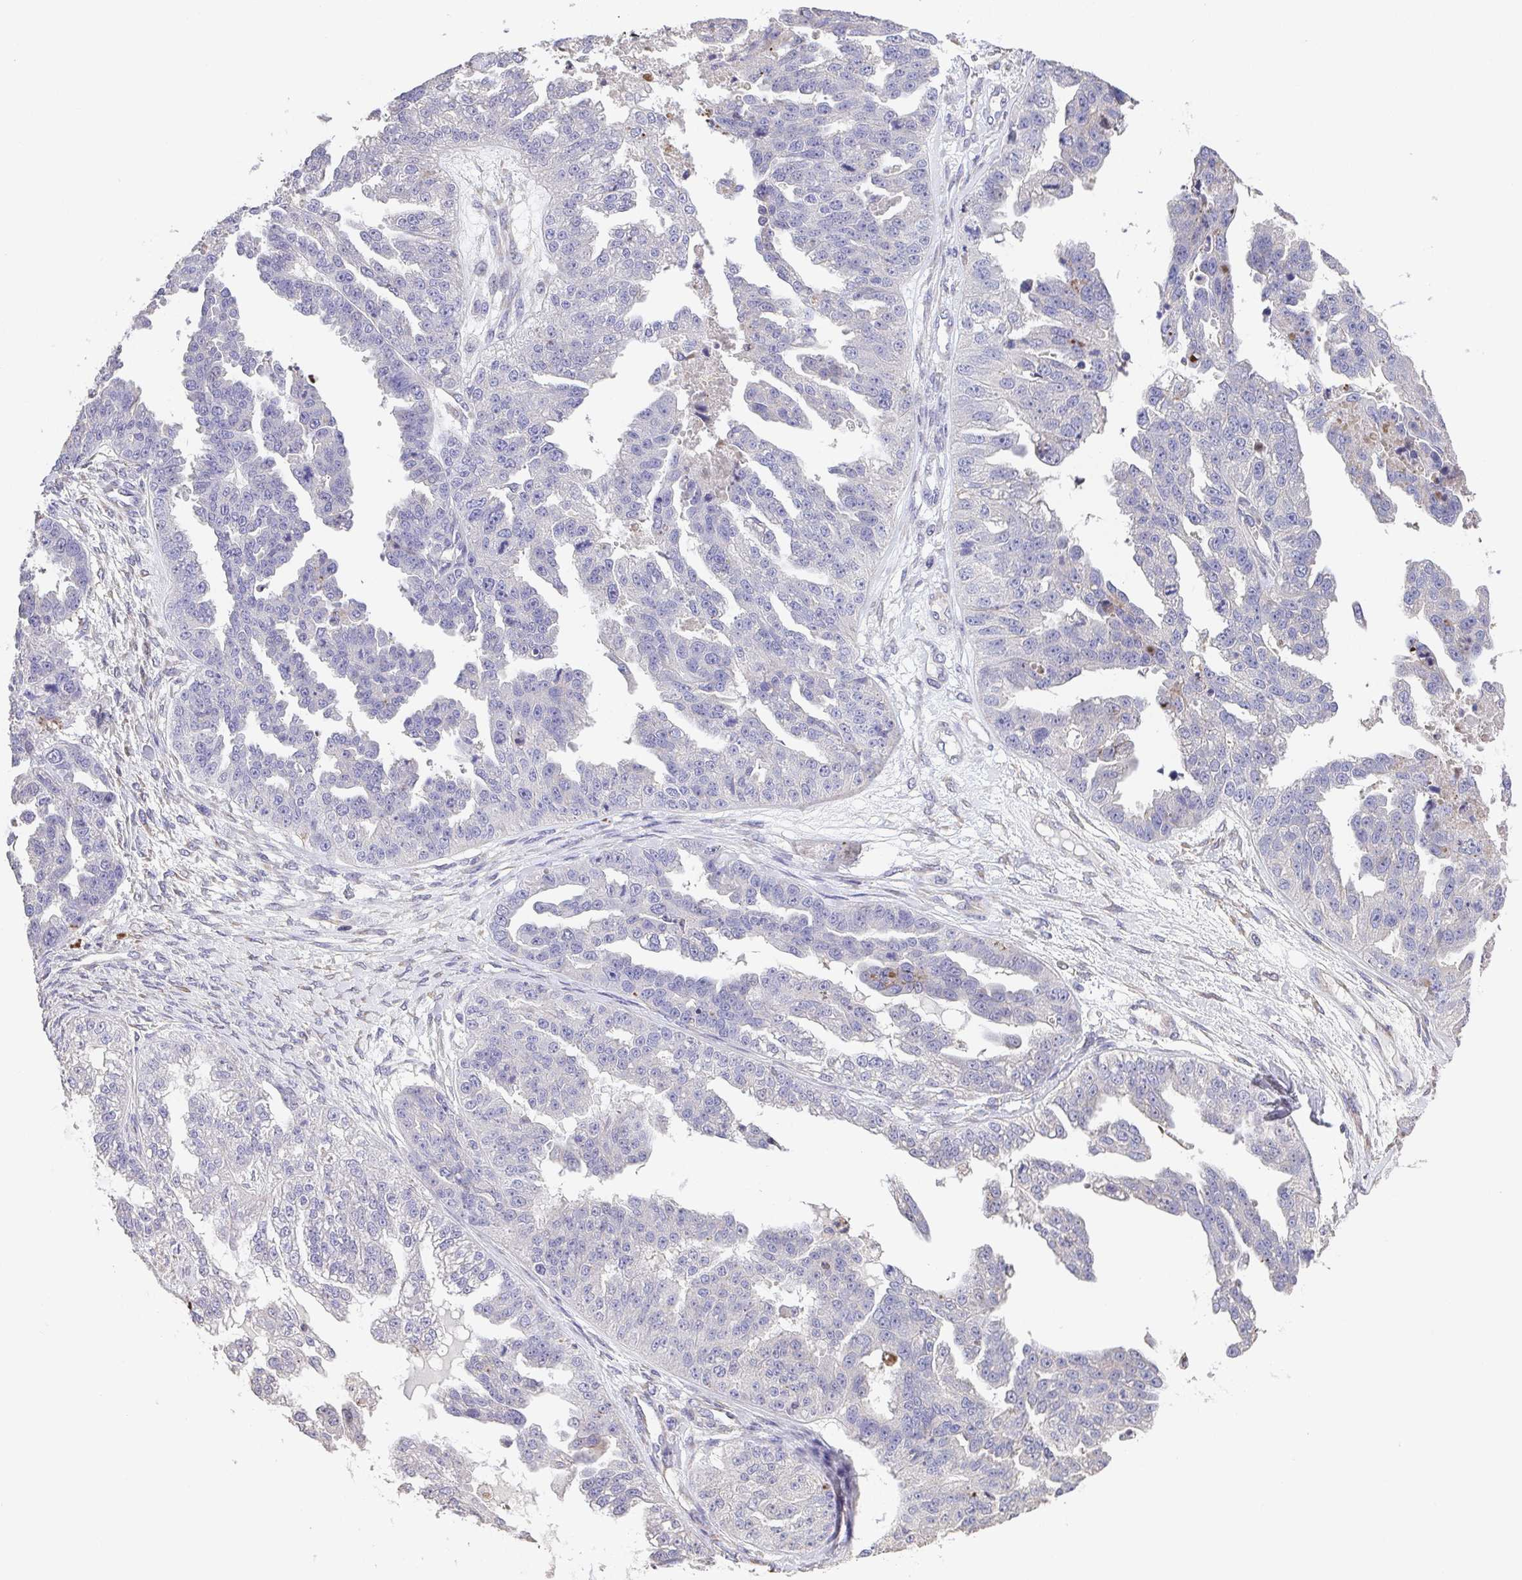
{"staining": {"intensity": "negative", "quantity": "none", "location": "none"}, "tissue": "ovarian cancer", "cell_type": "Tumor cells", "image_type": "cancer", "snomed": [{"axis": "morphology", "description": "Cystadenocarcinoma, serous, NOS"}, {"axis": "topography", "description": "Ovary"}], "caption": "Immunohistochemical staining of human ovarian serous cystadenocarcinoma shows no significant expression in tumor cells.", "gene": "RUNDC3B", "patient": {"sex": "female", "age": 58}}